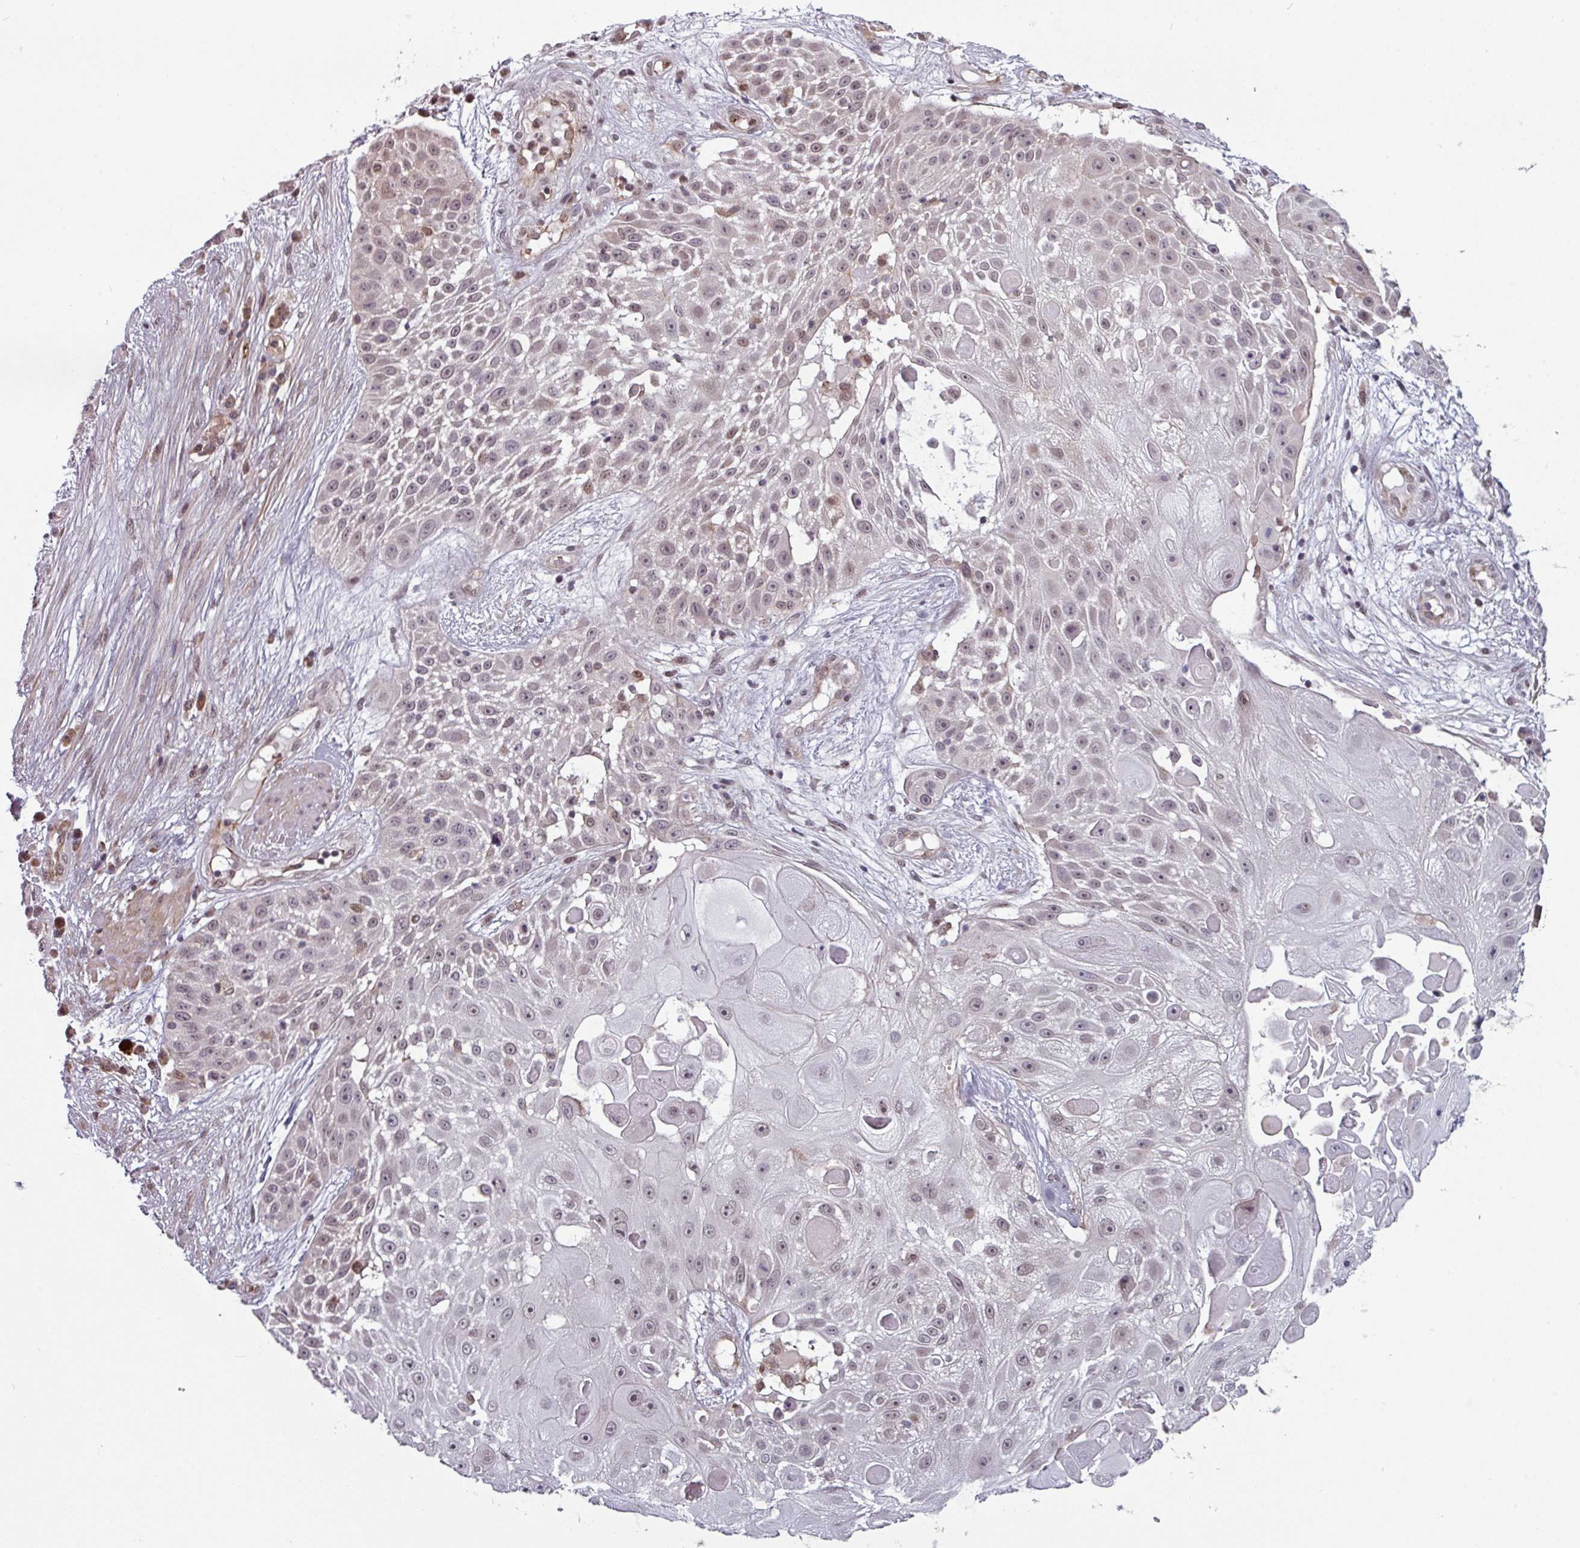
{"staining": {"intensity": "weak", "quantity": ">75%", "location": "nuclear"}, "tissue": "skin cancer", "cell_type": "Tumor cells", "image_type": "cancer", "snomed": [{"axis": "morphology", "description": "Squamous cell carcinoma, NOS"}, {"axis": "topography", "description": "Skin"}], "caption": "Human skin cancer (squamous cell carcinoma) stained with a brown dye exhibits weak nuclear positive staining in approximately >75% of tumor cells.", "gene": "PRAMEF12", "patient": {"sex": "female", "age": 86}}